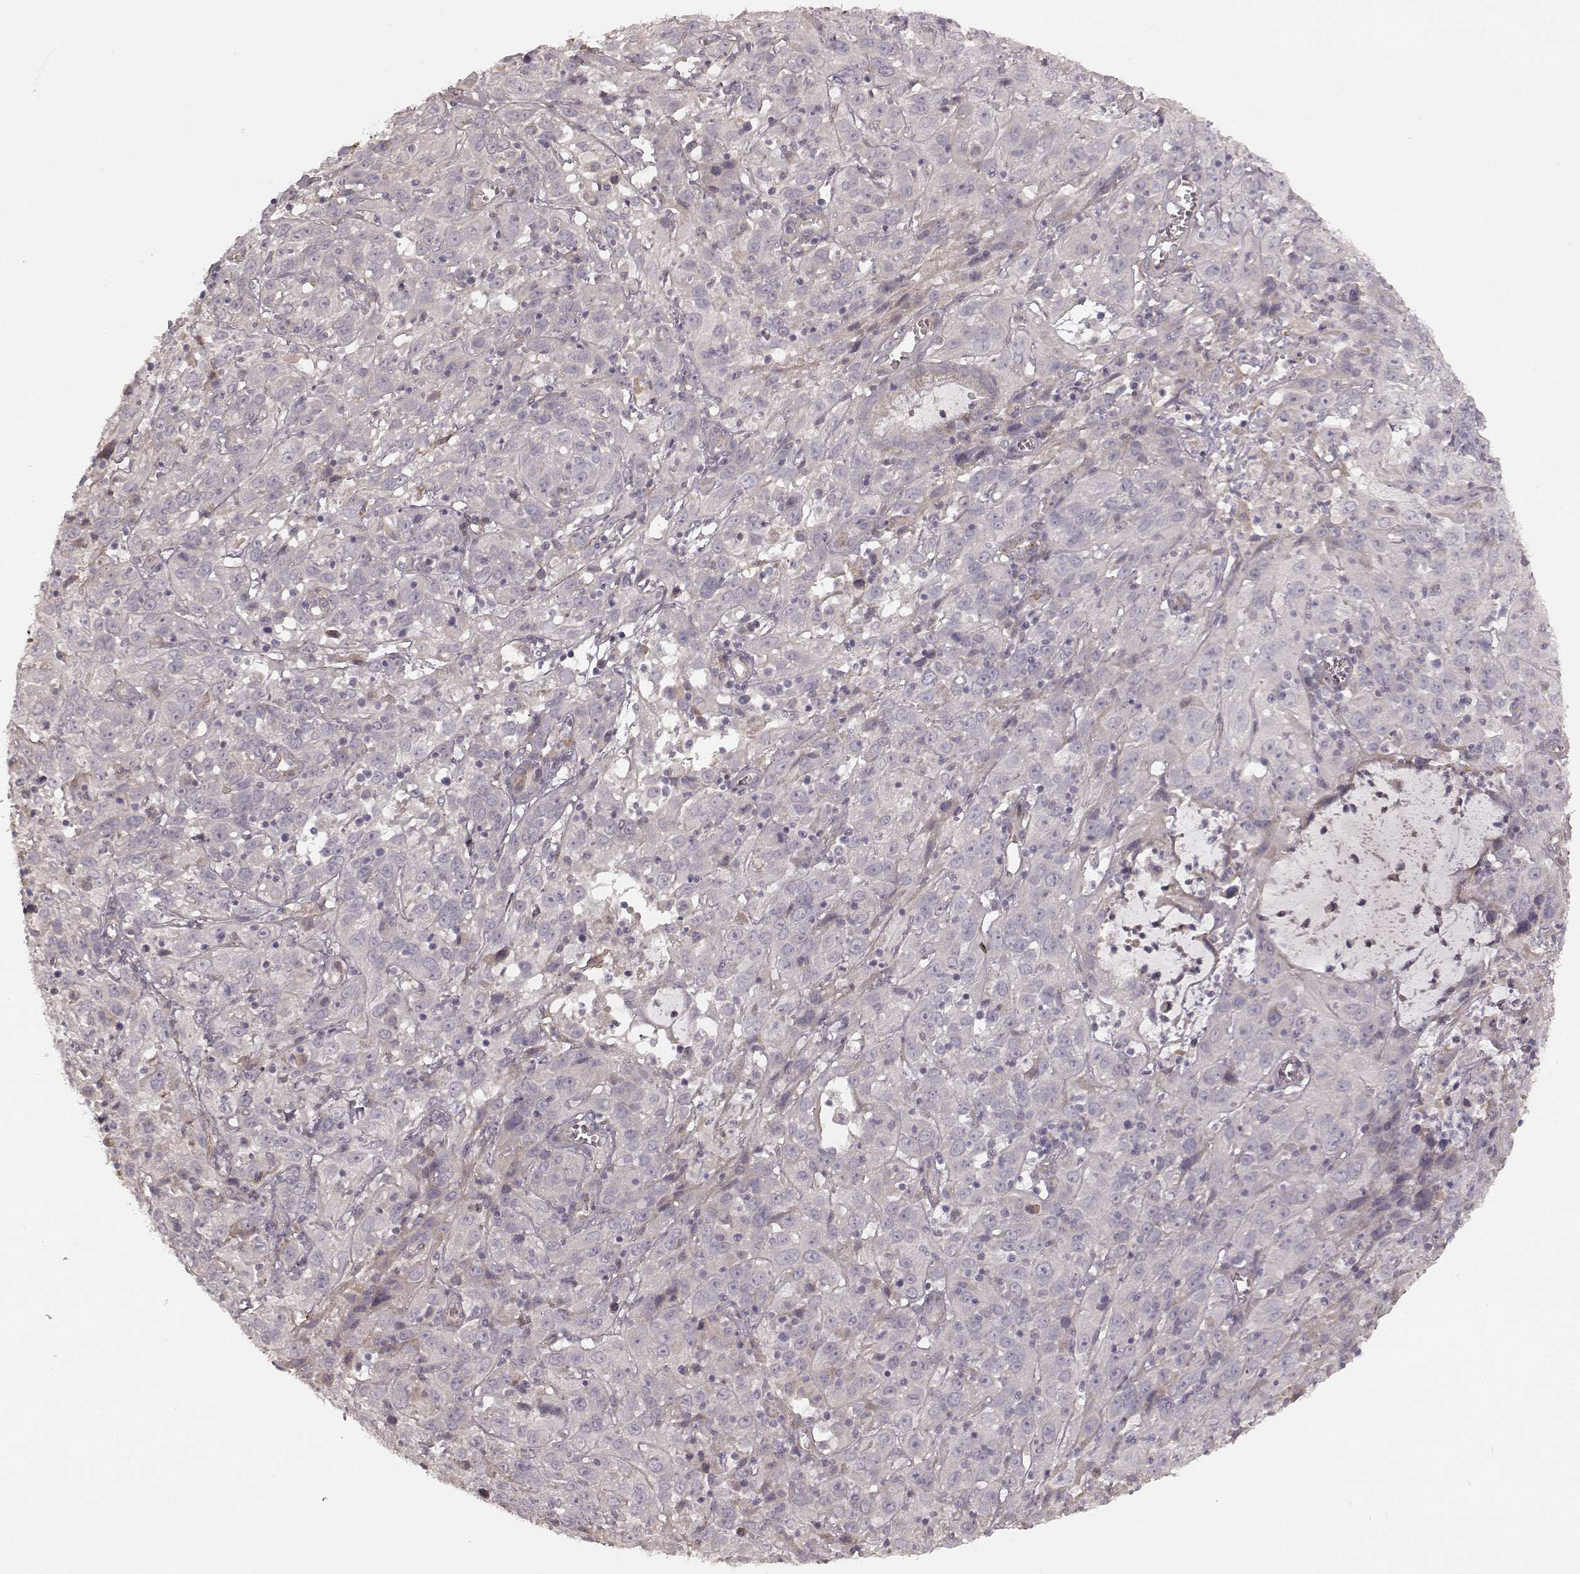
{"staining": {"intensity": "negative", "quantity": "none", "location": "none"}, "tissue": "cervical cancer", "cell_type": "Tumor cells", "image_type": "cancer", "snomed": [{"axis": "morphology", "description": "Squamous cell carcinoma, NOS"}, {"axis": "topography", "description": "Cervix"}], "caption": "Human cervical squamous cell carcinoma stained for a protein using IHC displays no expression in tumor cells.", "gene": "KCNJ9", "patient": {"sex": "female", "age": 32}}